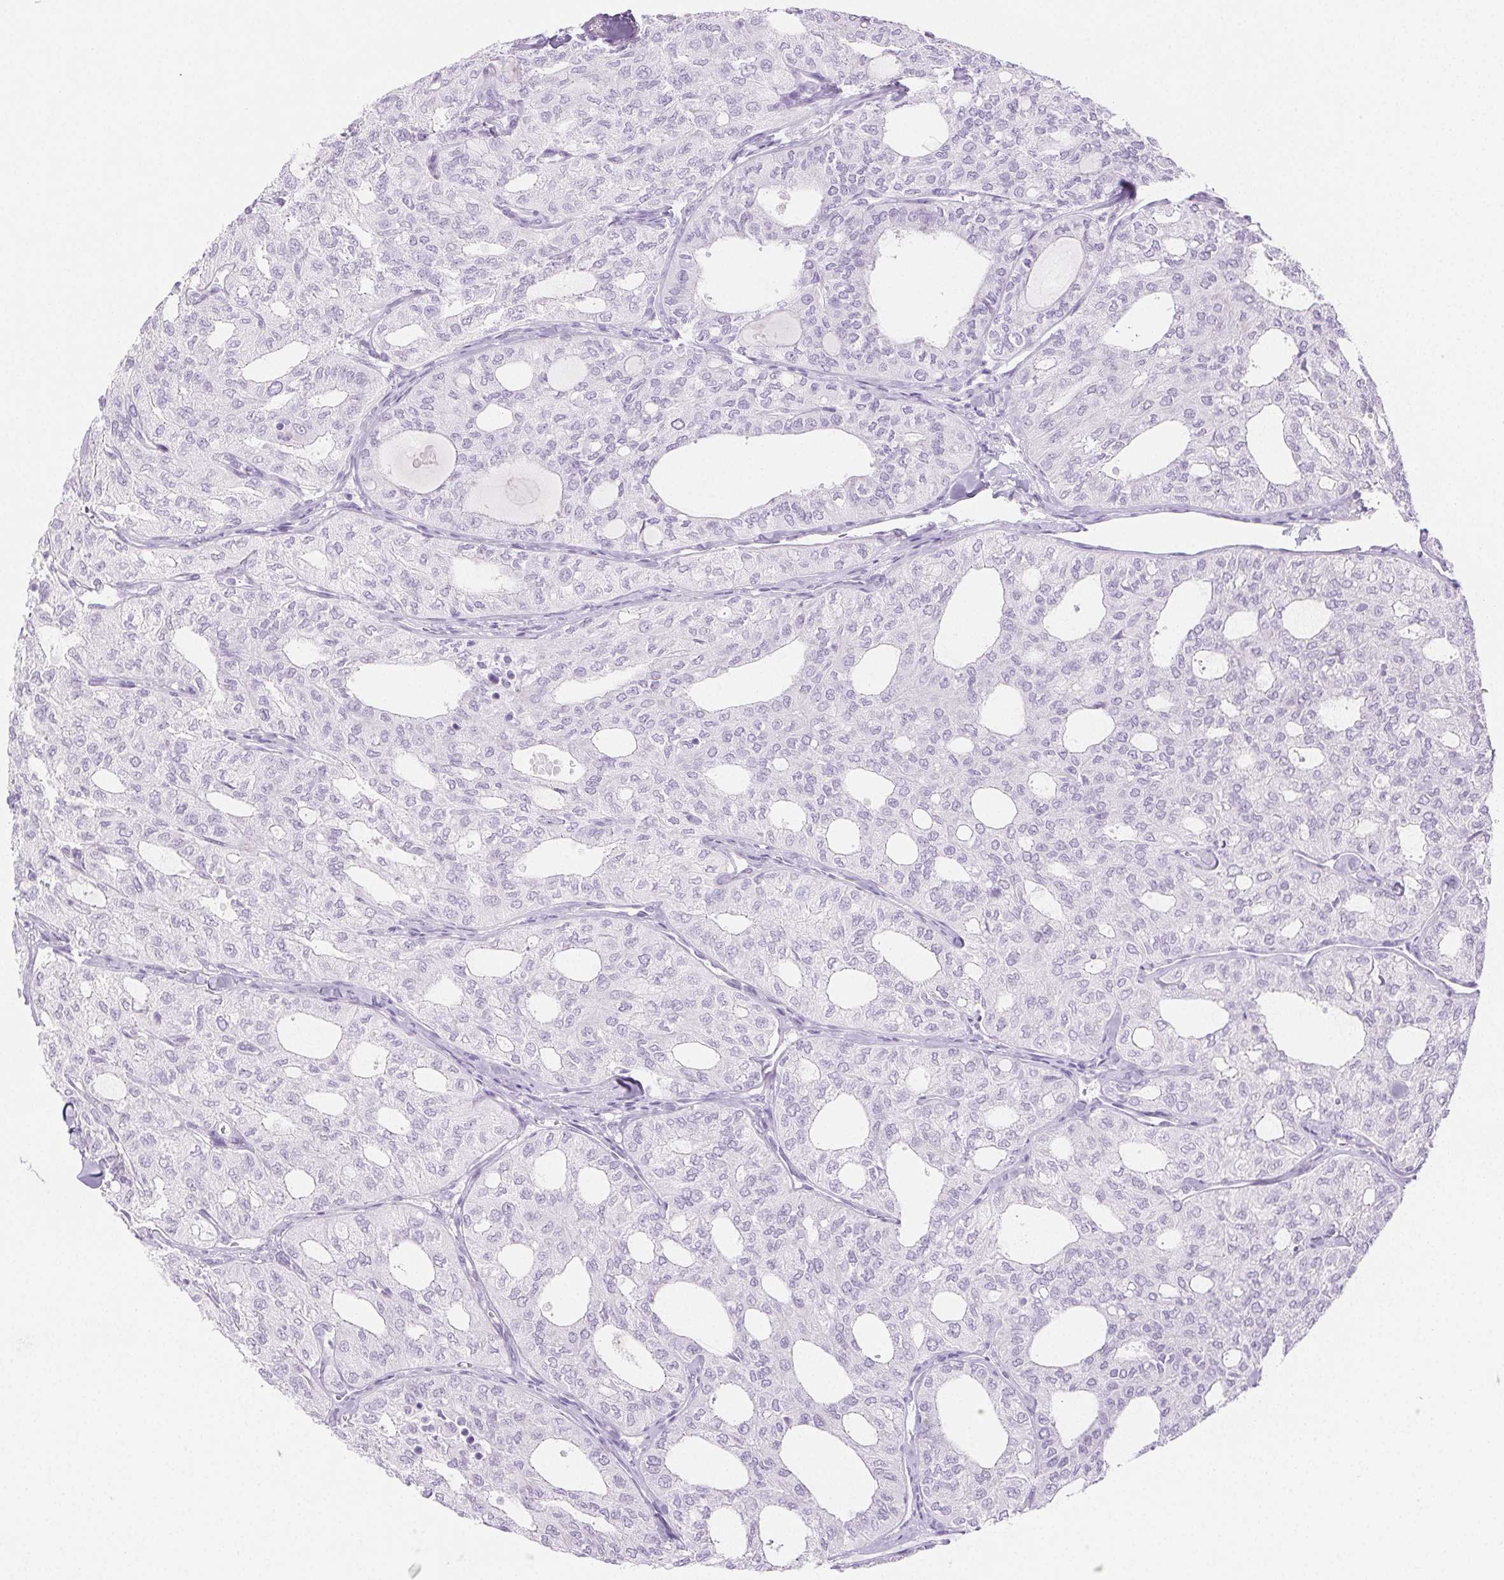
{"staining": {"intensity": "negative", "quantity": "none", "location": "none"}, "tissue": "thyroid cancer", "cell_type": "Tumor cells", "image_type": "cancer", "snomed": [{"axis": "morphology", "description": "Follicular adenoma carcinoma, NOS"}, {"axis": "topography", "description": "Thyroid gland"}], "caption": "Tumor cells are negative for protein expression in human thyroid follicular adenoma carcinoma.", "gene": "SPRR3", "patient": {"sex": "male", "age": 75}}